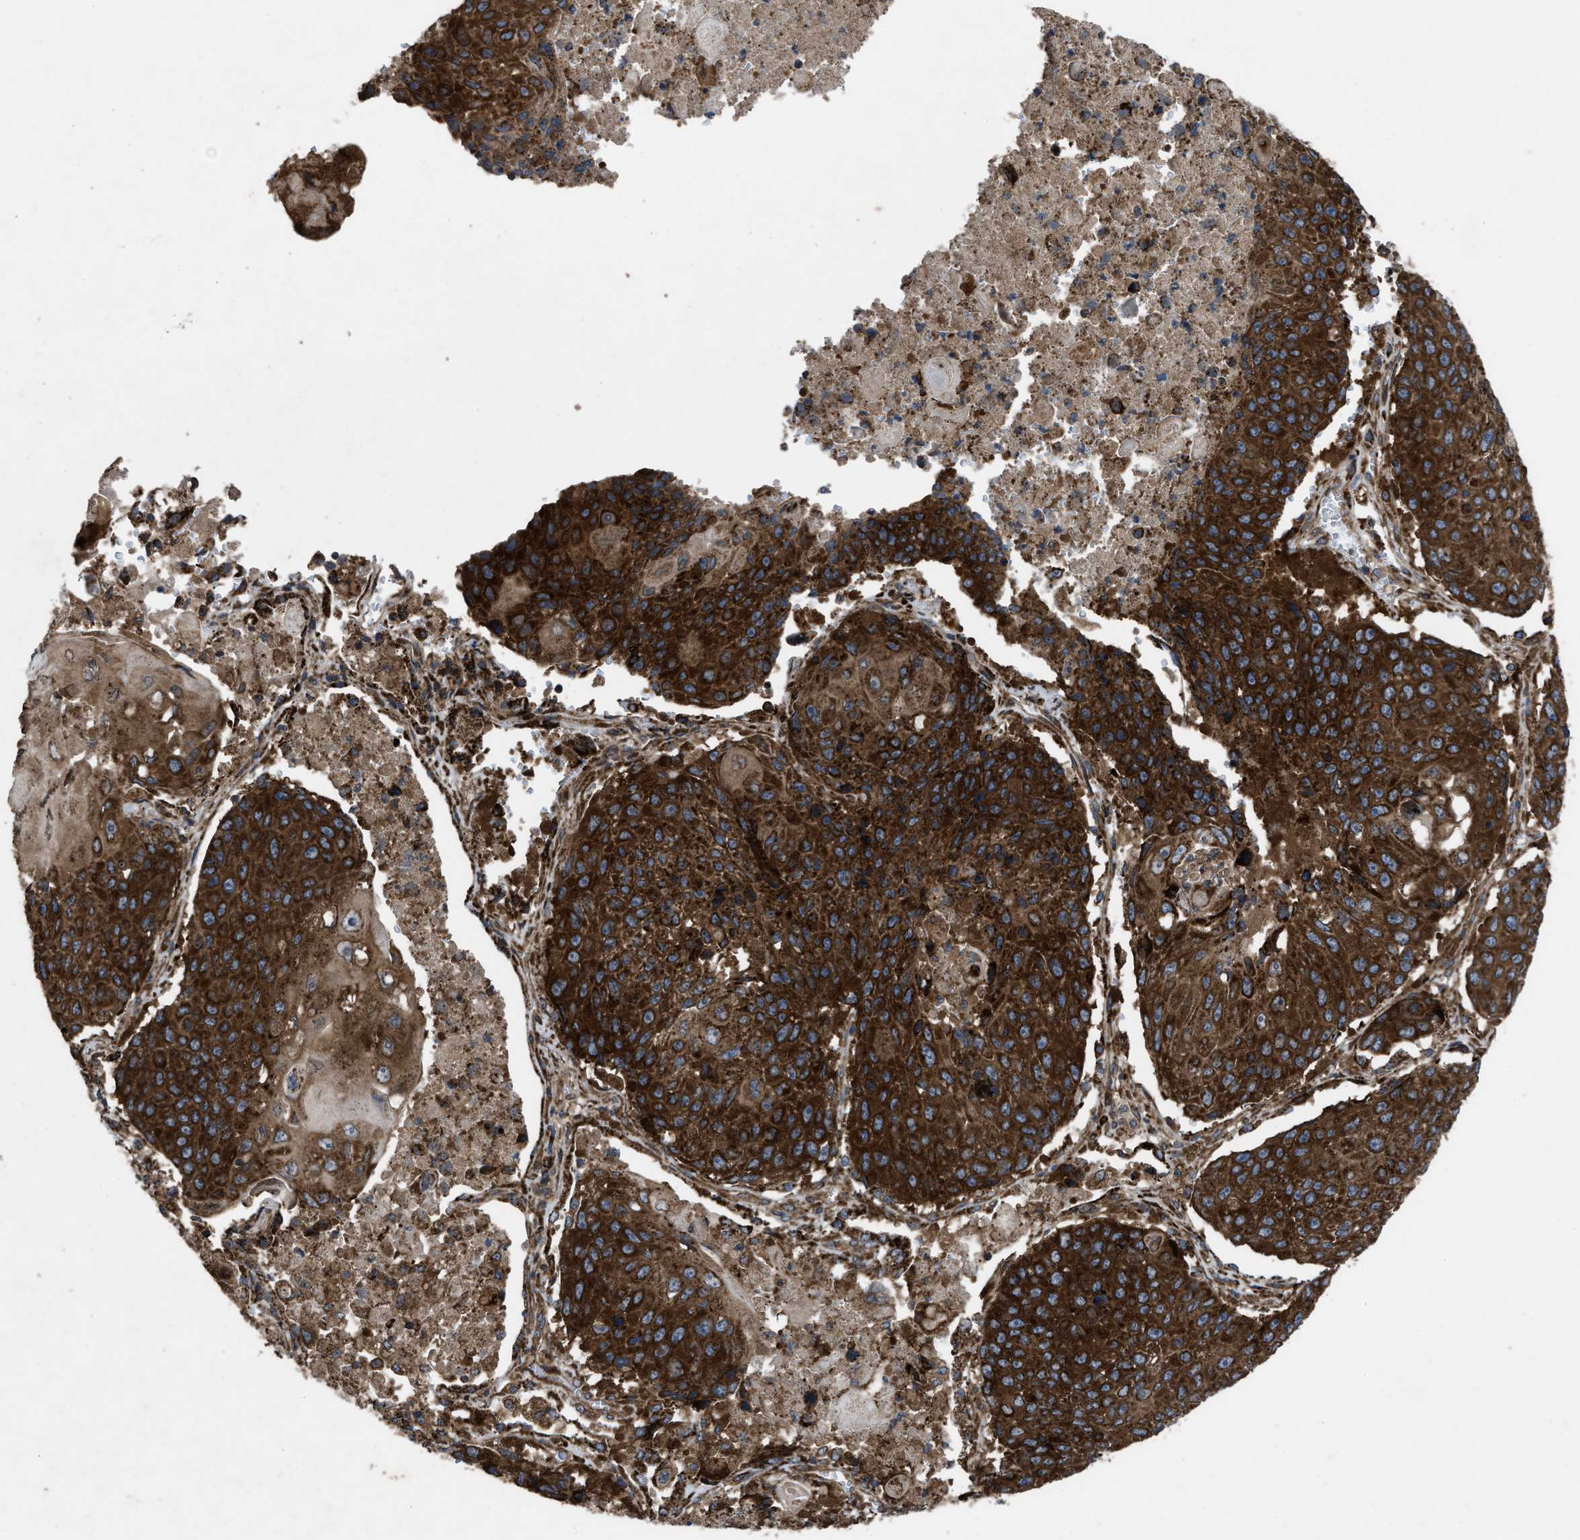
{"staining": {"intensity": "strong", "quantity": ">75%", "location": "cytoplasmic/membranous"}, "tissue": "lung cancer", "cell_type": "Tumor cells", "image_type": "cancer", "snomed": [{"axis": "morphology", "description": "Squamous cell carcinoma, NOS"}, {"axis": "topography", "description": "Lung"}], "caption": "Approximately >75% of tumor cells in lung cancer reveal strong cytoplasmic/membranous protein expression as visualized by brown immunohistochemical staining.", "gene": "PER3", "patient": {"sex": "male", "age": 61}}